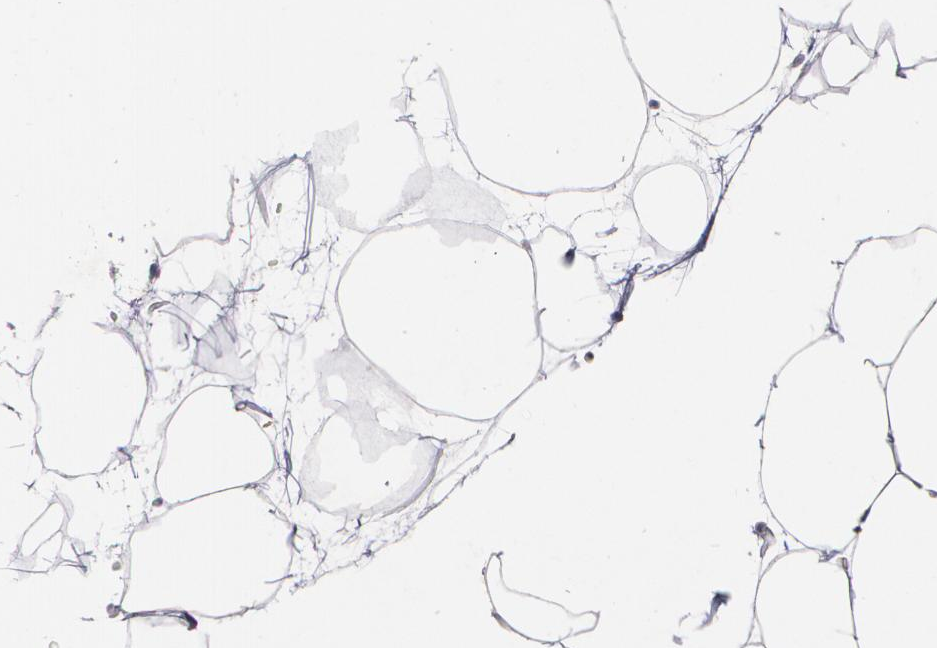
{"staining": {"intensity": "weak", "quantity": "25%-75%", "location": "cytoplasmic/membranous"}, "tissue": "adipose tissue", "cell_type": "Adipocytes", "image_type": "normal", "snomed": [{"axis": "morphology", "description": "Normal tissue, NOS"}, {"axis": "topography", "description": "Breast"}], "caption": "Benign adipose tissue demonstrates weak cytoplasmic/membranous positivity in approximately 25%-75% of adipocytes.", "gene": "HTT", "patient": {"sex": "female", "age": 22}}